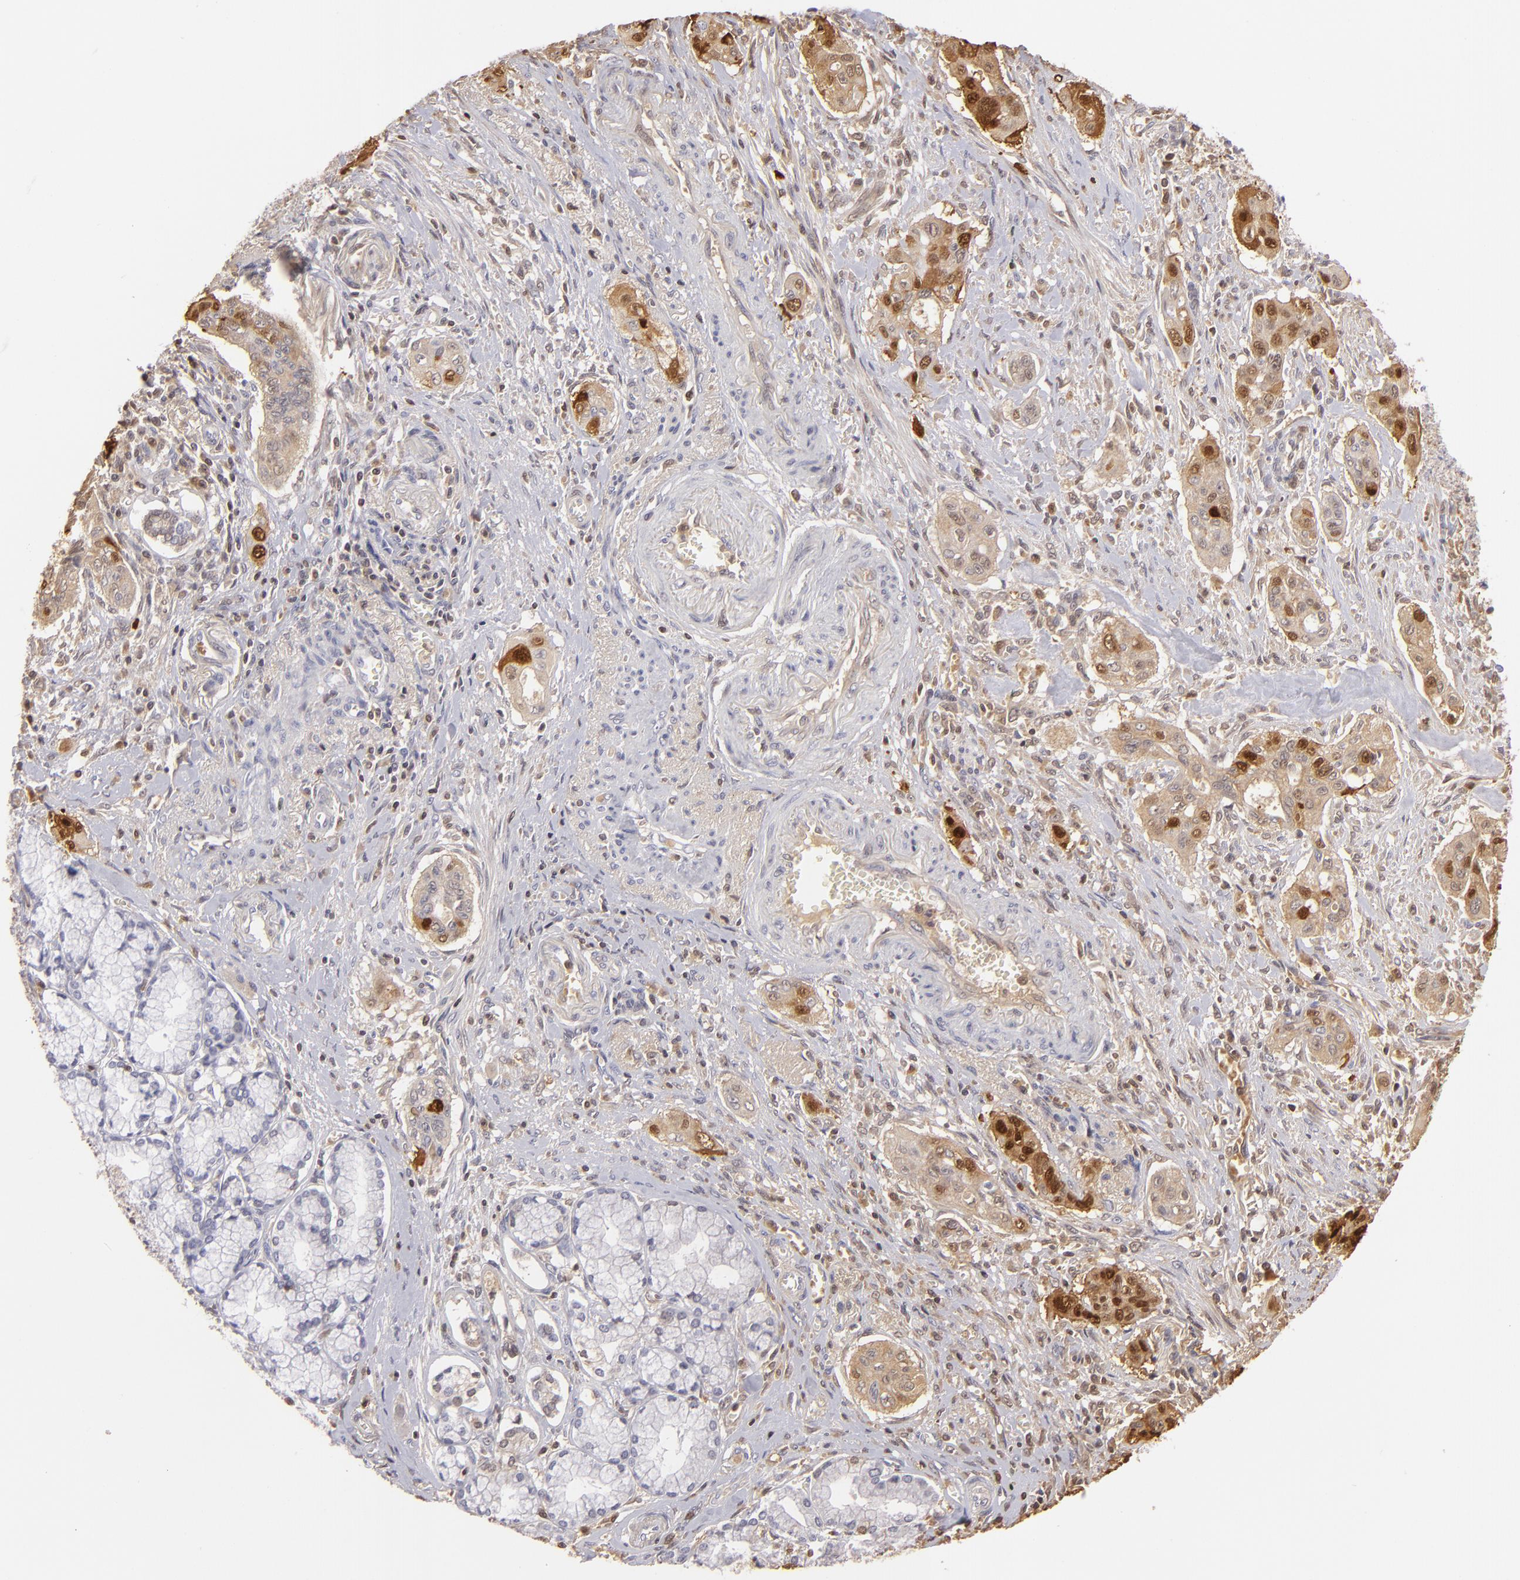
{"staining": {"intensity": "moderate", "quantity": "<25%", "location": "cytoplasmic/membranous,nuclear"}, "tissue": "pancreatic cancer", "cell_type": "Tumor cells", "image_type": "cancer", "snomed": [{"axis": "morphology", "description": "Adenocarcinoma, NOS"}, {"axis": "topography", "description": "Pancreas"}], "caption": "Immunohistochemical staining of human pancreatic cancer (adenocarcinoma) displays low levels of moderate cytoplasmic/membranous and nuclear protein positivity in approximately <25% of tumor cells. The protein of interest is shown in brown color, while the nuclei are stained blue.", "gene": "S100A2", "patient": {"sex": "male", "age": 77}}